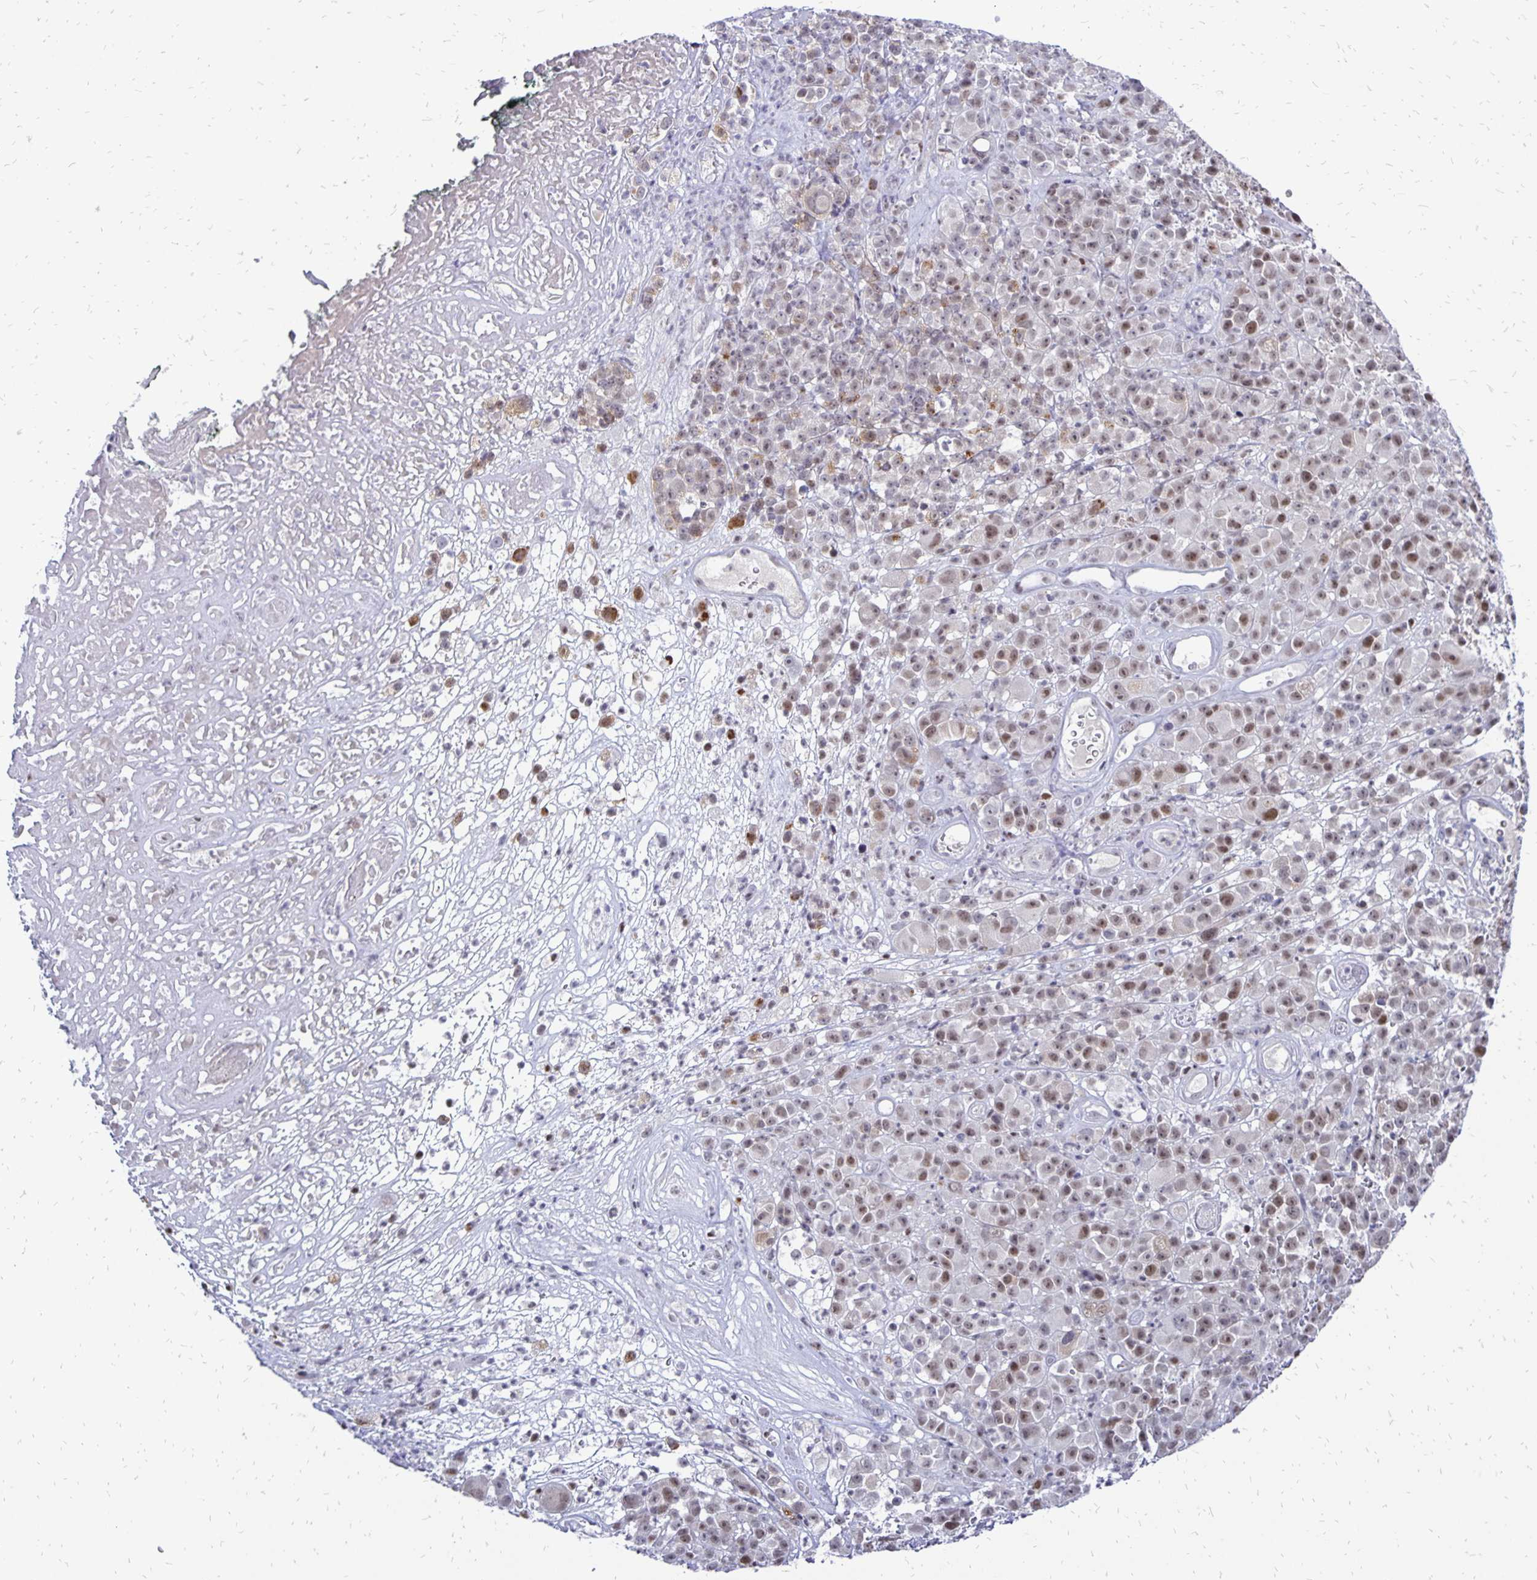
{"staining": {"intensity": "weak", "quantity": "25%-75%", "location": "nuclear"}, "tissue": "melanoma", "cell_type": "Tumor cells", "image_type": "cancer", "snomed": [{"axis": "morphology", "description": "Malignant melanoma, NOS"}, {"axis": "topography", "description": "Skin"}, {"axis": "topography", "description": "Skin of back"}], "caption": "Weak nuclear expression for a protein is identified in about 25%-75% of tumor cells of melanoma using immunohistochemistry.", "gene": "DCK", "patient": {"sex": "male", "age": 91}}